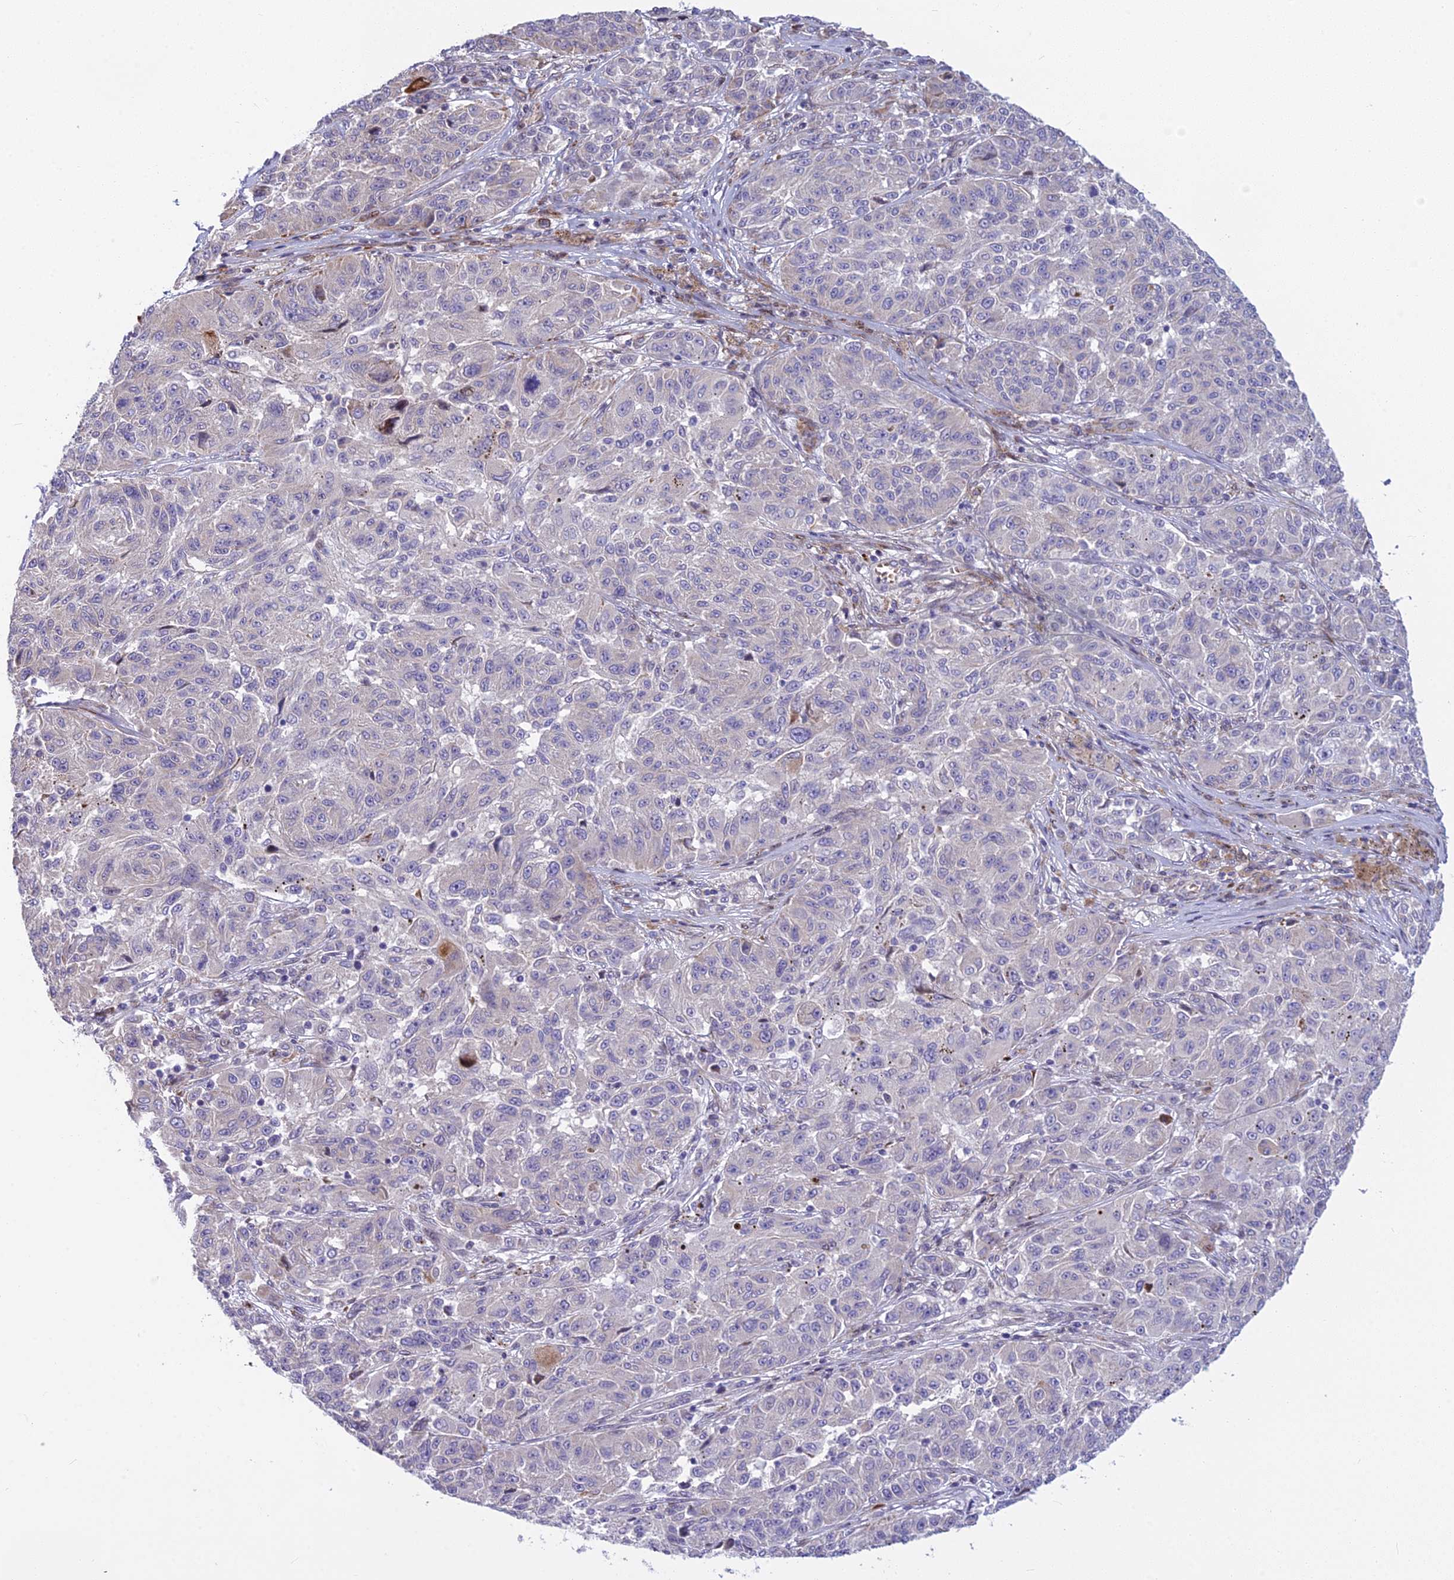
{"staining": {"intensity": "negative", "quantity": "none", "location": "none"}, "tissue": "melanoma", "cell_type": "Tumor cells", "image_type": "cancer", "snomed": [{"axis": "morphology", "description": "Malignant melanoma, NOS"}, {"axis": "topography", "description": "Skin"}], "caption": "Human melanoma stained for a protein using immunohistochemistry (IHC) exhibits no expression in tumor cells.", "gene": "PCDHB14", "patient": {"sex": "male", "age": 53}}